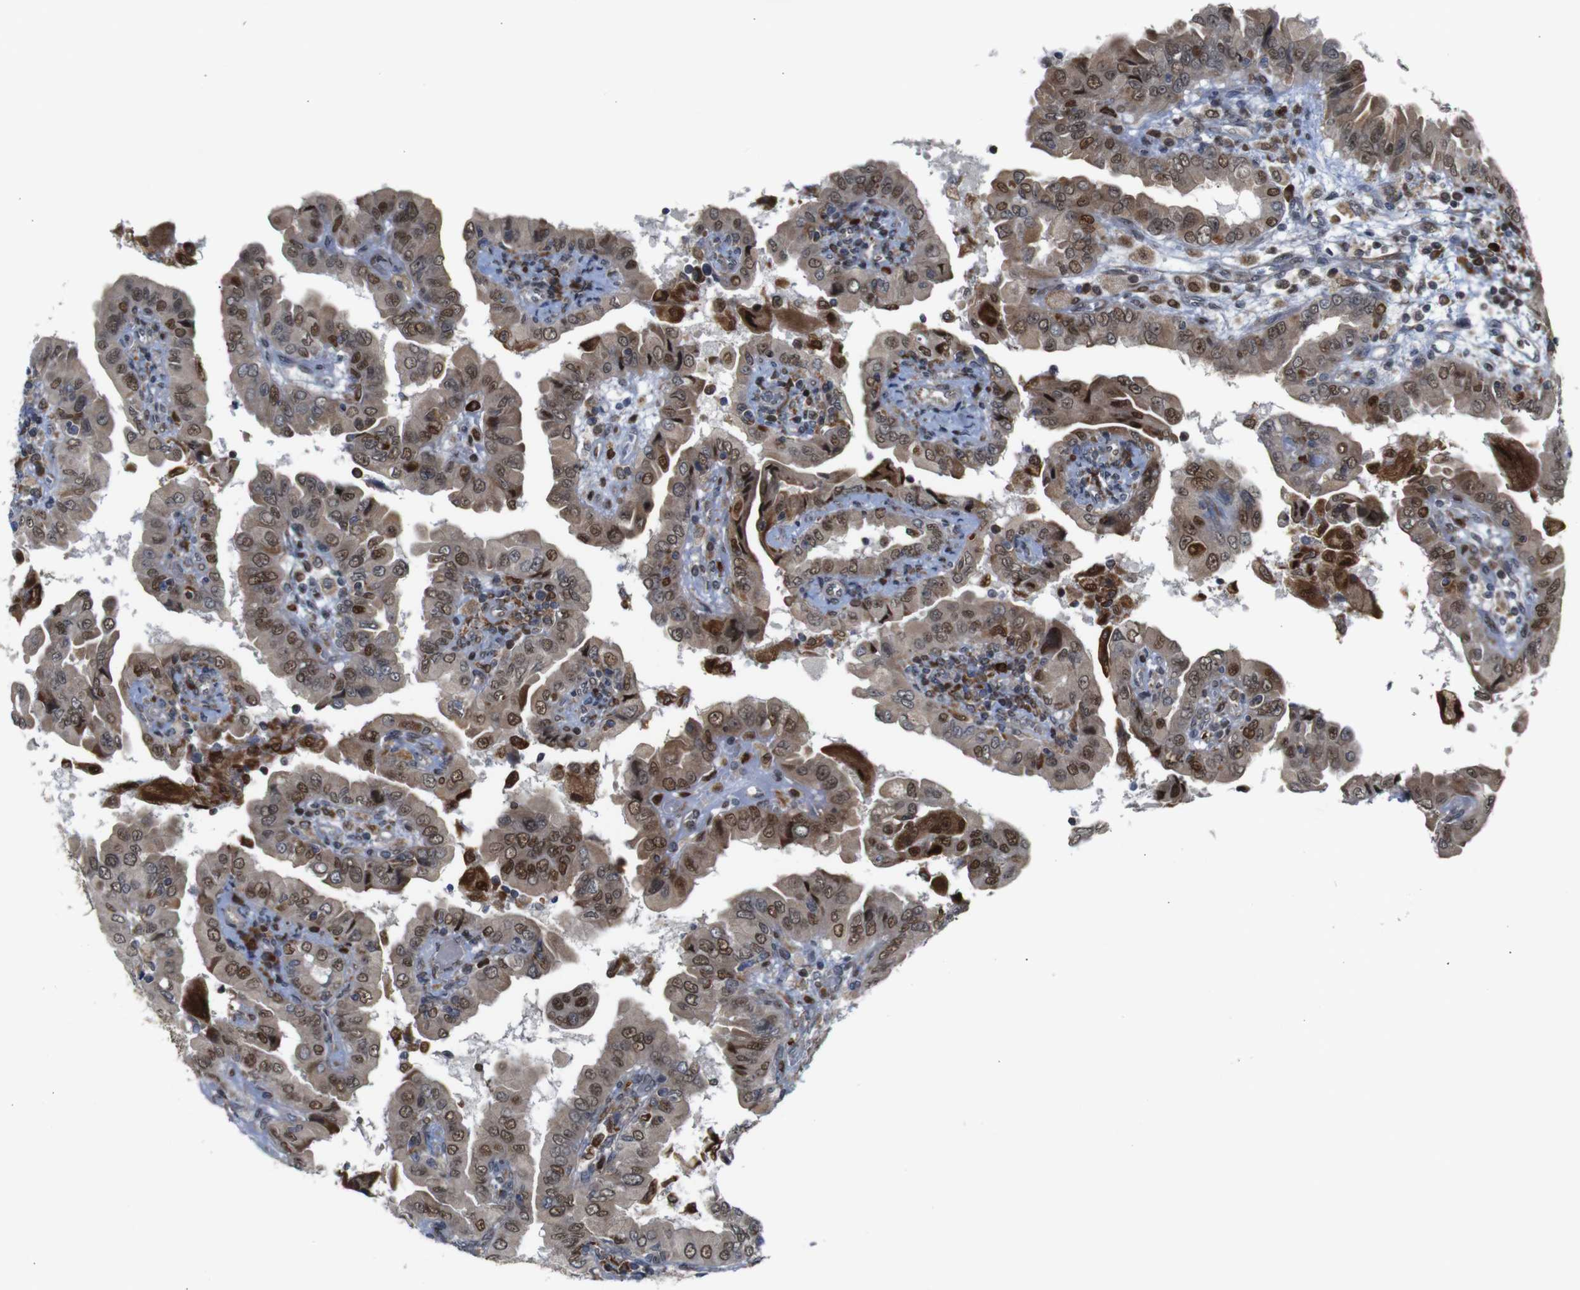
{"staining": {"intensity": "moderate", "quantity": ">75%", "location": "cytoplasmic/membranous,nuclear"}, "tissue": "thyroid cancer", "cell_type": "Tumor cells", "image_type": "cancer", "snomed": [{"axis": "morphology", "description": "Papillary adenocarcinoma, NOS"}, {"axis": "topography", "description": "Thyroid gland"}], "caption": "Papillary adenocarcinoma (thyroid) was stained to show a protein in brown. There is medium levels of moderate cytoplasmic/membranous and nuclear expression in approximately >75% of tumor cells.", "gene": "PTPN1", "patient": {"sex": "male", "age": 33}}